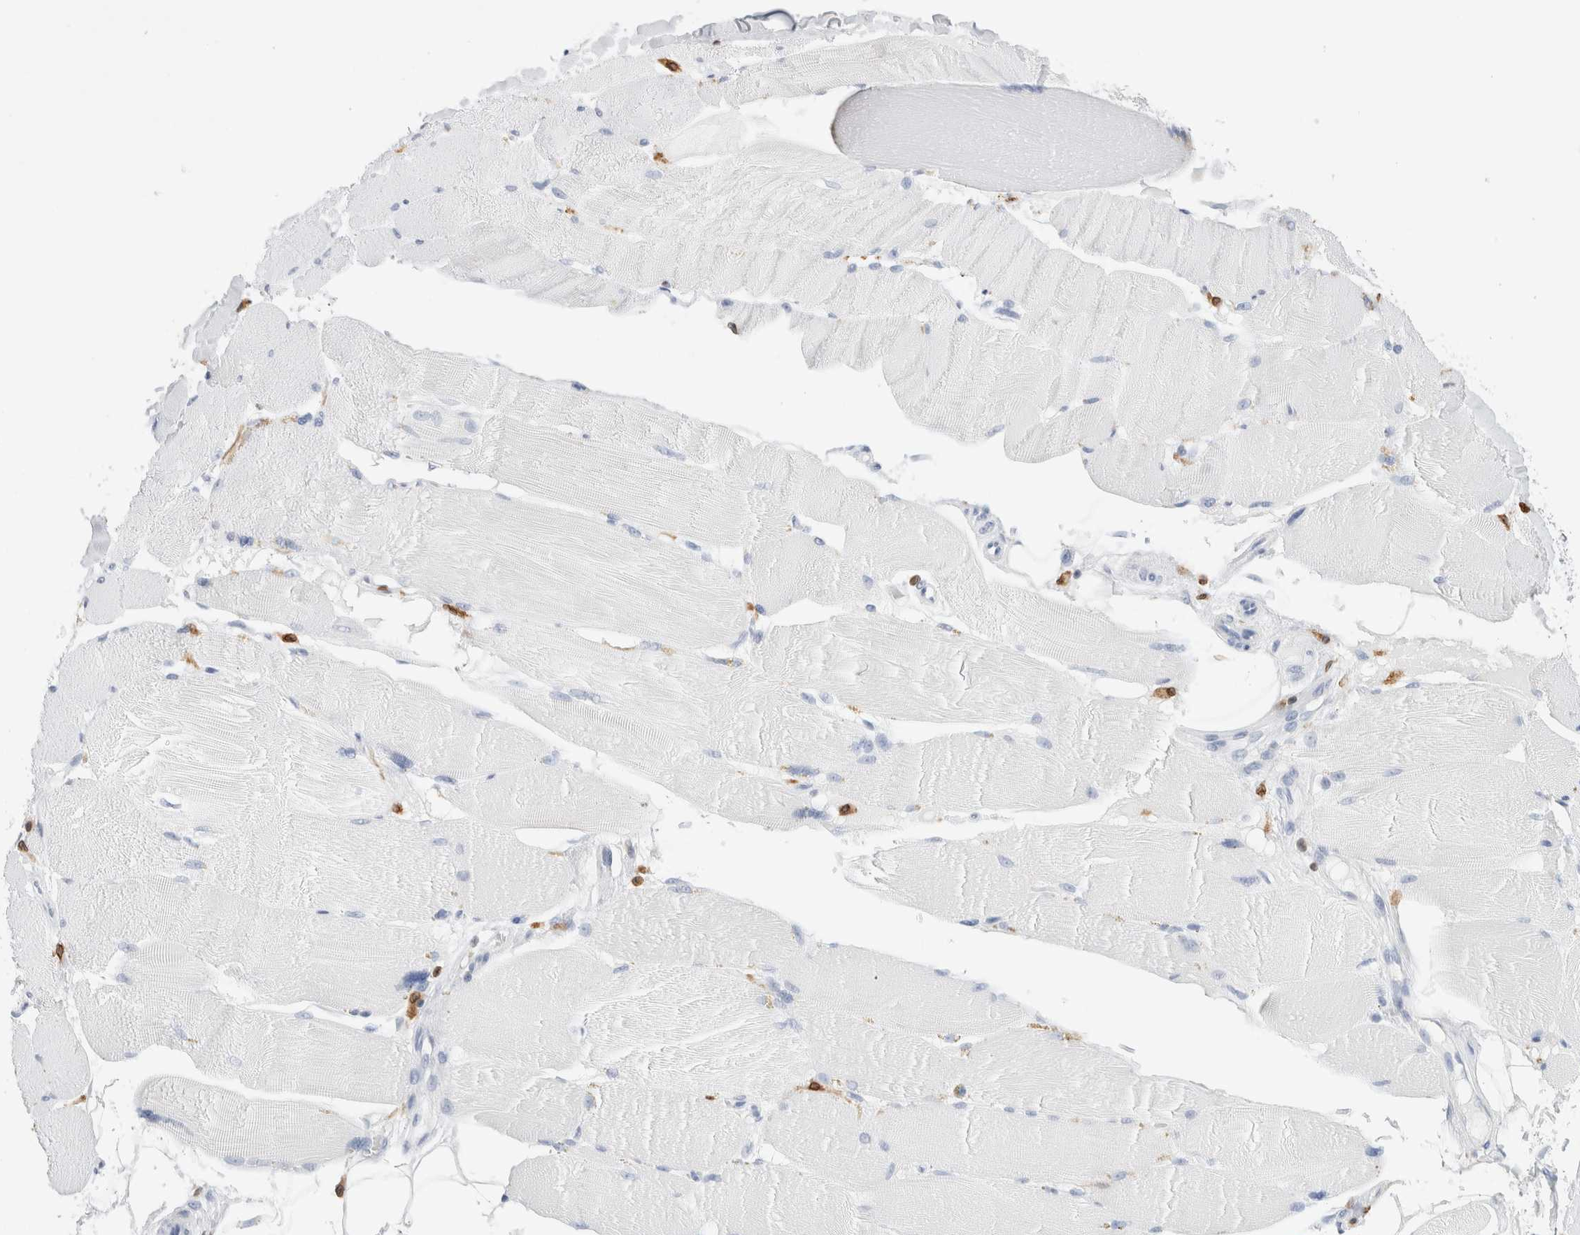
{"staining": {"intensity": "negative", "quantity": "none", "location": "none"}, "tissue": "skeletal muscle", "cell_type": "Myocytes", "image_type": "normal", "snomed": [{"axis": "morphology", "description": "Normal tissue, NOS"}, {"axis": "topography", "description": "Skin"}, {"axis": "topography", "description": "Skeletal muscle"}], "caption": "This is a image of IHC staining of normal skeletal muscle, which shows no staining in myocytes.", "gene": "ALOX5AP", "patient": {"sex": "male", "age": 83}}